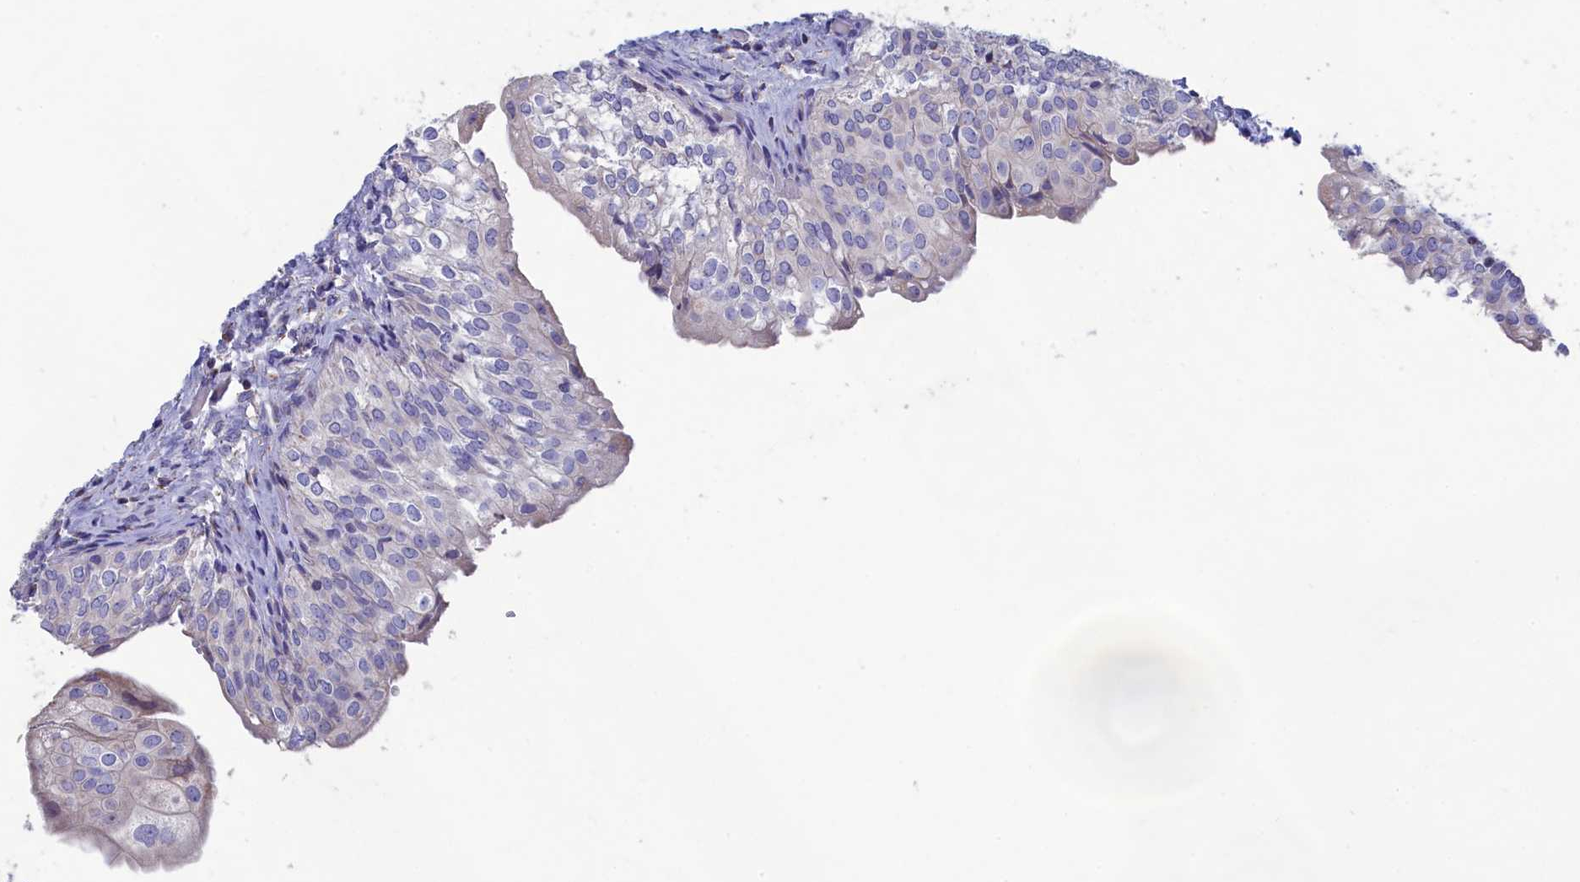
{"staining": {"intensity": "negative", "quantity": "none", "location": "none"}, "tissue": "urinary bladder", "cell_type": "Urothelial cells", "image_type": "normal", "snomed": [{"axis": "morphology", "description": "Normal tissue, NOS"}, {"axis": "topography", "description": "Urinary bladder"}], "caption": "A photomicrograph of urinary bladder stained for a protein displays no brown staining in urothelial cells.", "gene": "PRDM12", "patient": {"sex": "male", "age": 55}}